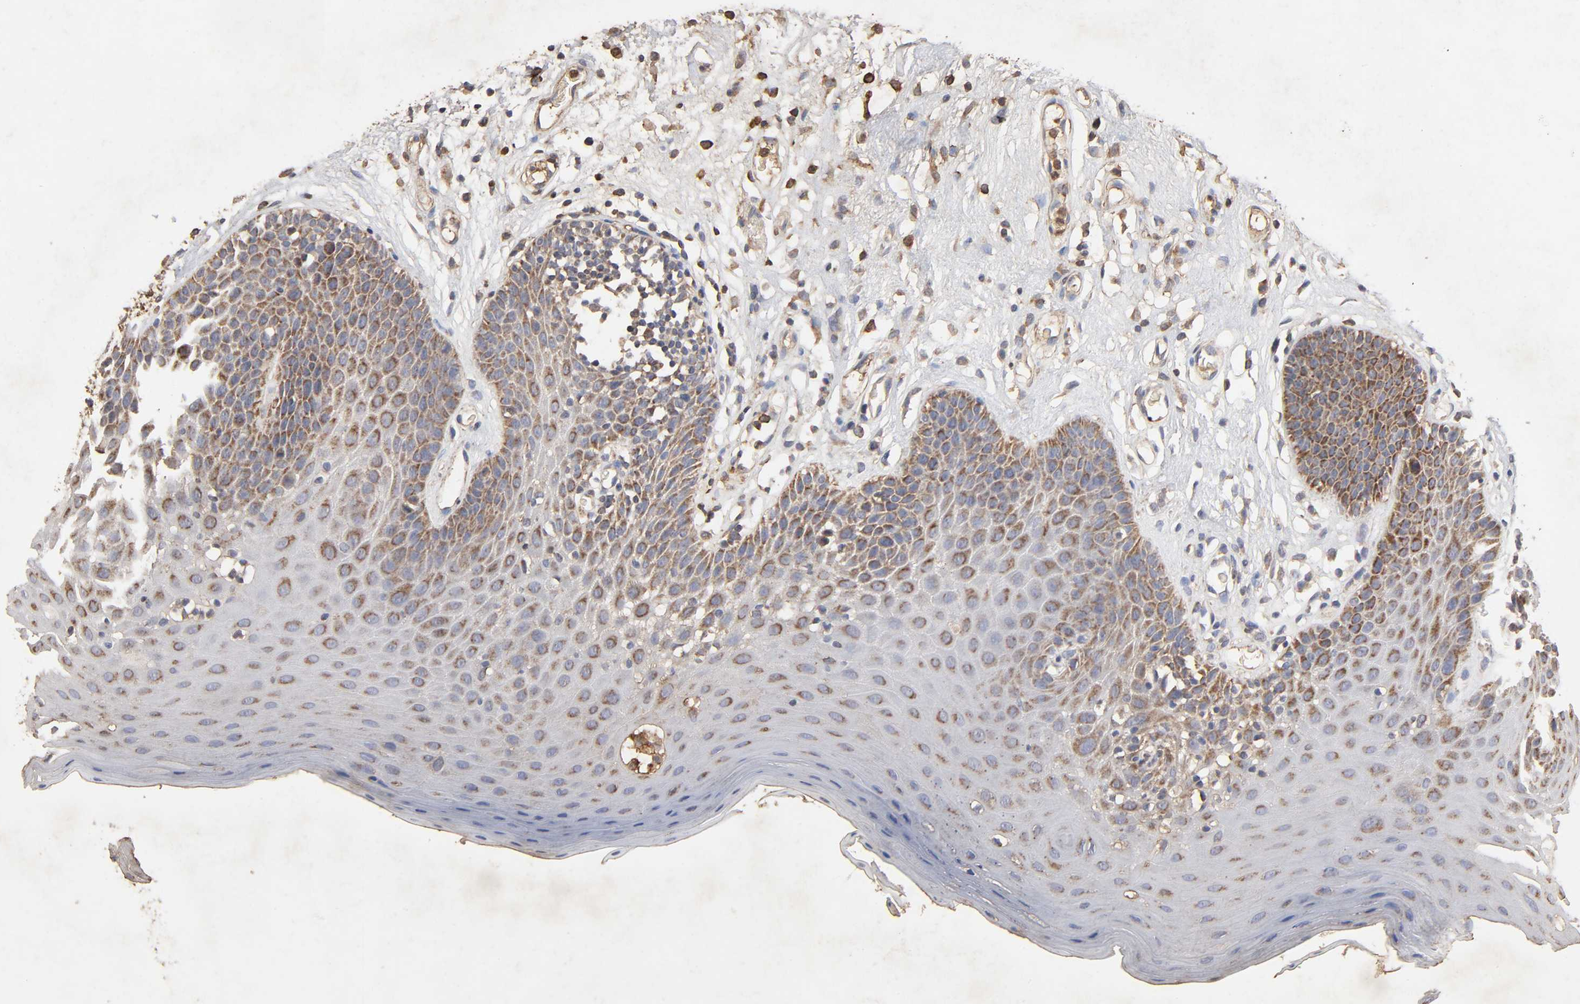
{"staining": {"intensity": "moderate", "quantity": "25%-75%", "location": "cytoplasmic/membranous"}, "tissue": "oral mucosa", "cell_type": "Squamous epithelial cells", "image_type": "normal", "snomed": [{"axis": "morphology", "description": "Normal tissue, NOS"}, {"axis": "morphology", "description": "Squamous cell carcinoma, NOS"}, {"axis": "topography", "description": "Skeletal muscle"}, {"axis": "topography", "description": "Oral tissue"}, {"axis": "topography", "description": "Head-Neck"}], "caption": "Moderate cytoplasmic/membranous positivity is seen in approximately 25%-75% of squamous epithelial cells in normal oral mucosa.", "gene": "CYCS", "patient": {"sex": "male", "age": 71}}